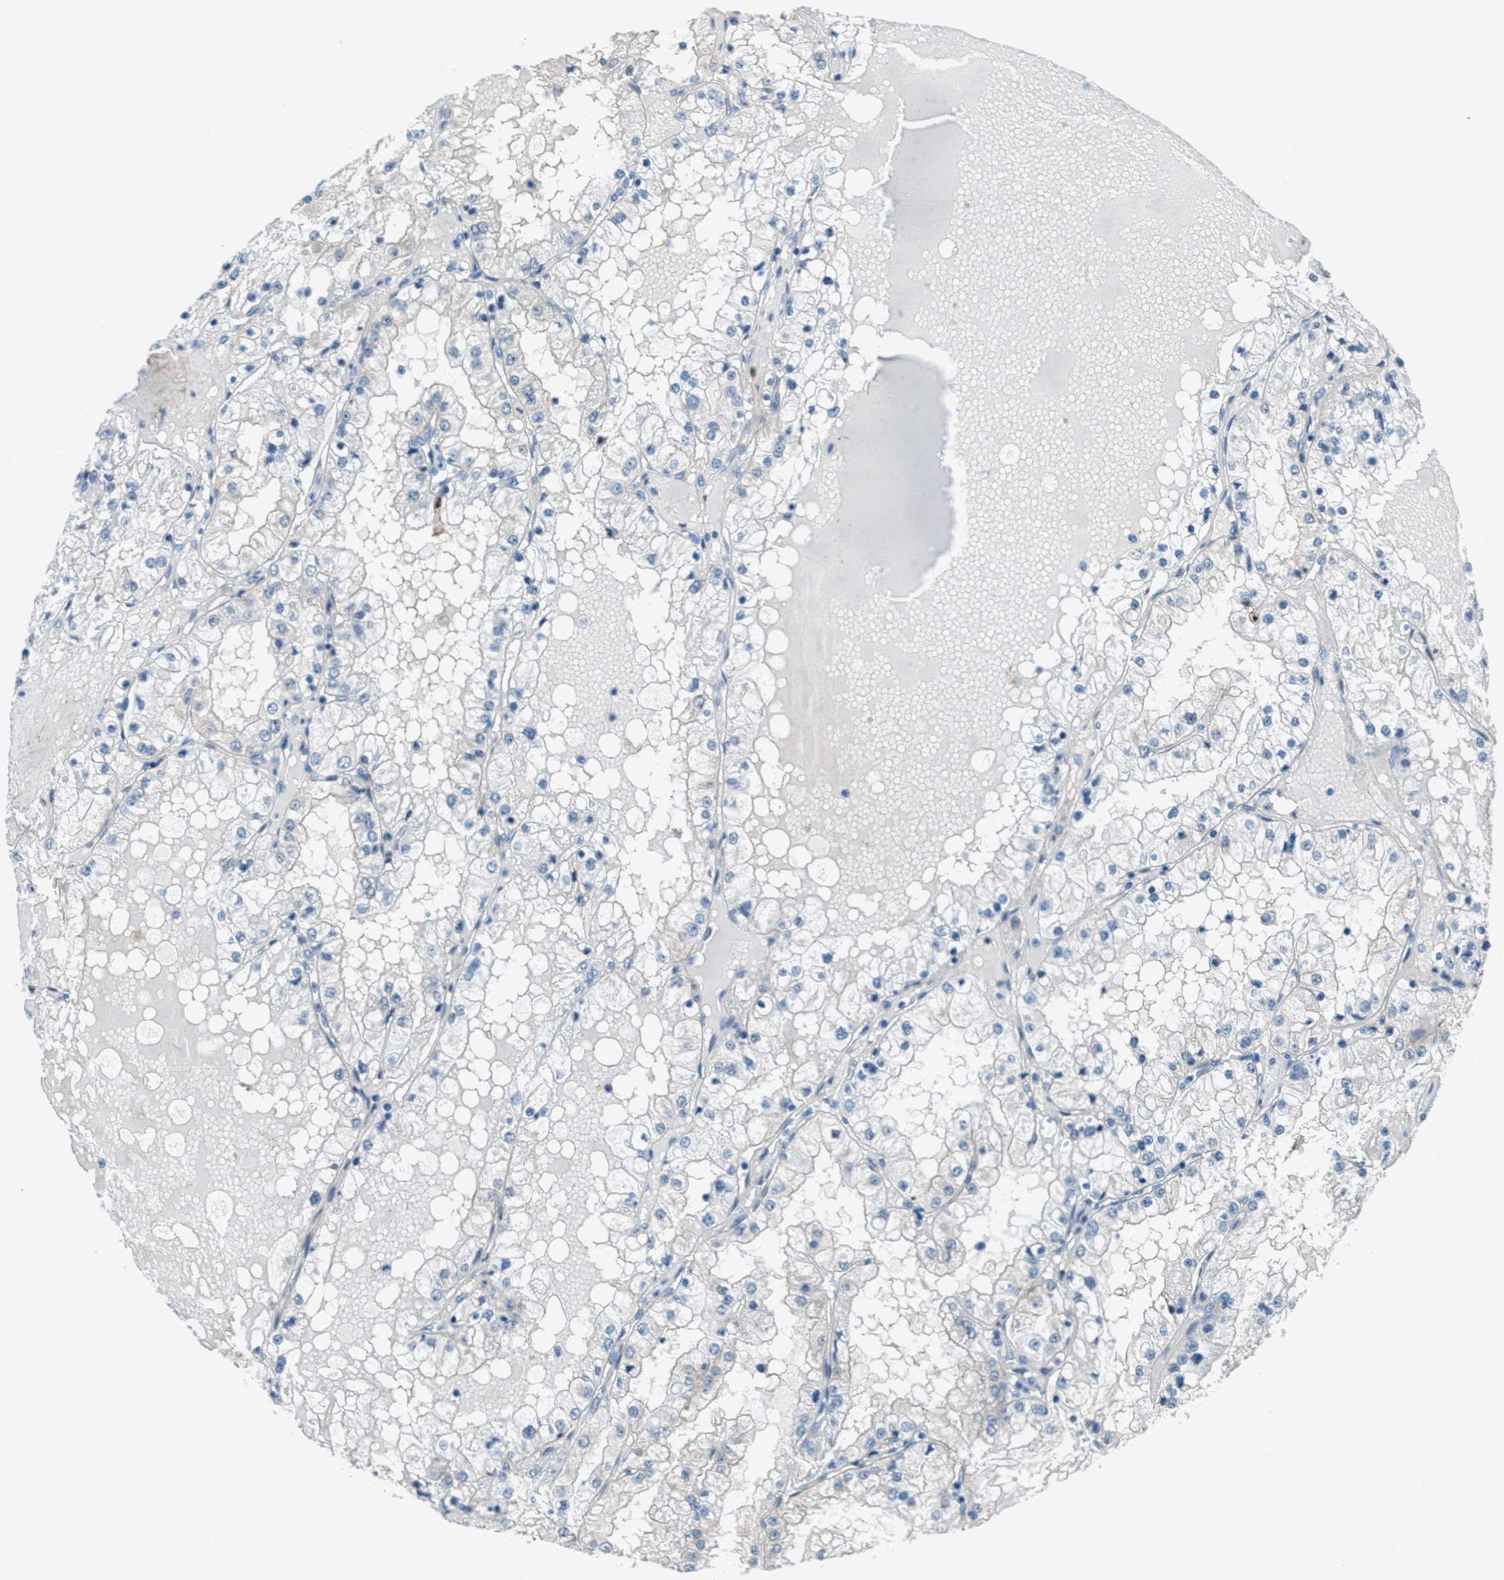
{"staining": {"intensity": "negative", "quantity": "none", "location": "none"}, "tissue": "renal cancer", "cell_type": "Tumor cells", "image_type": "cancer", "snomed": [{"axis": "morphology", "description": "Adenocarcinoma, NOS"}, {"axis": "topography", "description": "Kidney"}], "caption": "A histopathology image of human adenocarcinoma (renal) is negative for staining in tumor cells.", "gene": "FBN1", "patient": {"sex": "male", "age": 68}}